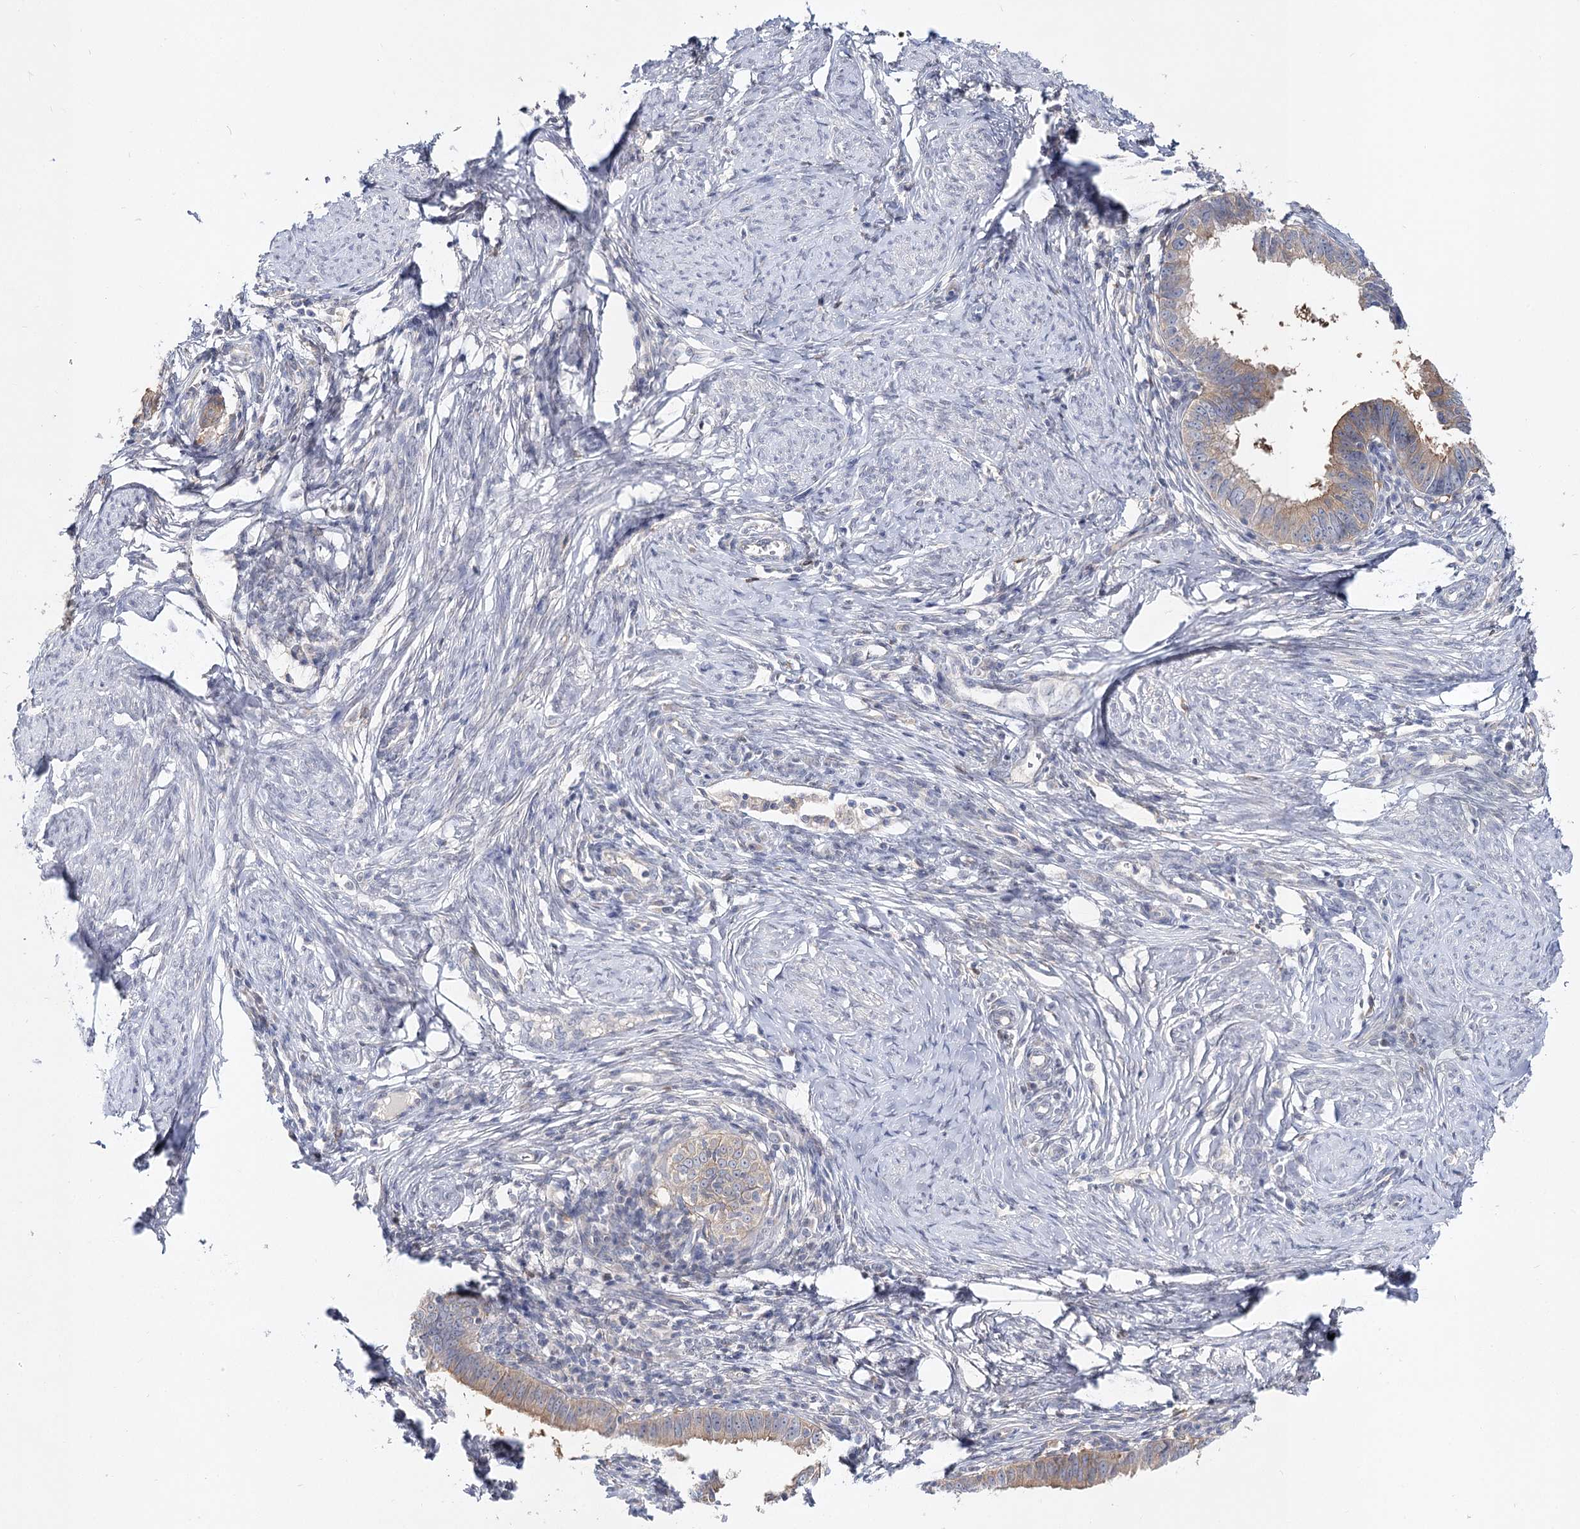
{"staining": {"intensity": "weak", "quantity": ">75%", "location": "cytoplasmic/membranous"}, "tissue": "cervical cancer", "cell_type": "Tumor cells", "image_type": "cancer", "snomed": [{"axis": "morphology", "description": "Adenocarcinoma, NOS"}, {"axis": "topography", "description": "Cervix"}], "caption": "Immunohistochemistry (IHC) staining of cervical cancer (adenocarcinoma), which shows low levels of weak cytoplasmic/membranous staining in approximately >75% of tumor cells indicating weak cytoplasmic/membranous protein expression. The staining was performed using DAB (brown) for protein detection and nuclei were counterstained in hematoxylin (blue).", "gene": "UGP2", "patient": {"sex": "female", "age": 36}}